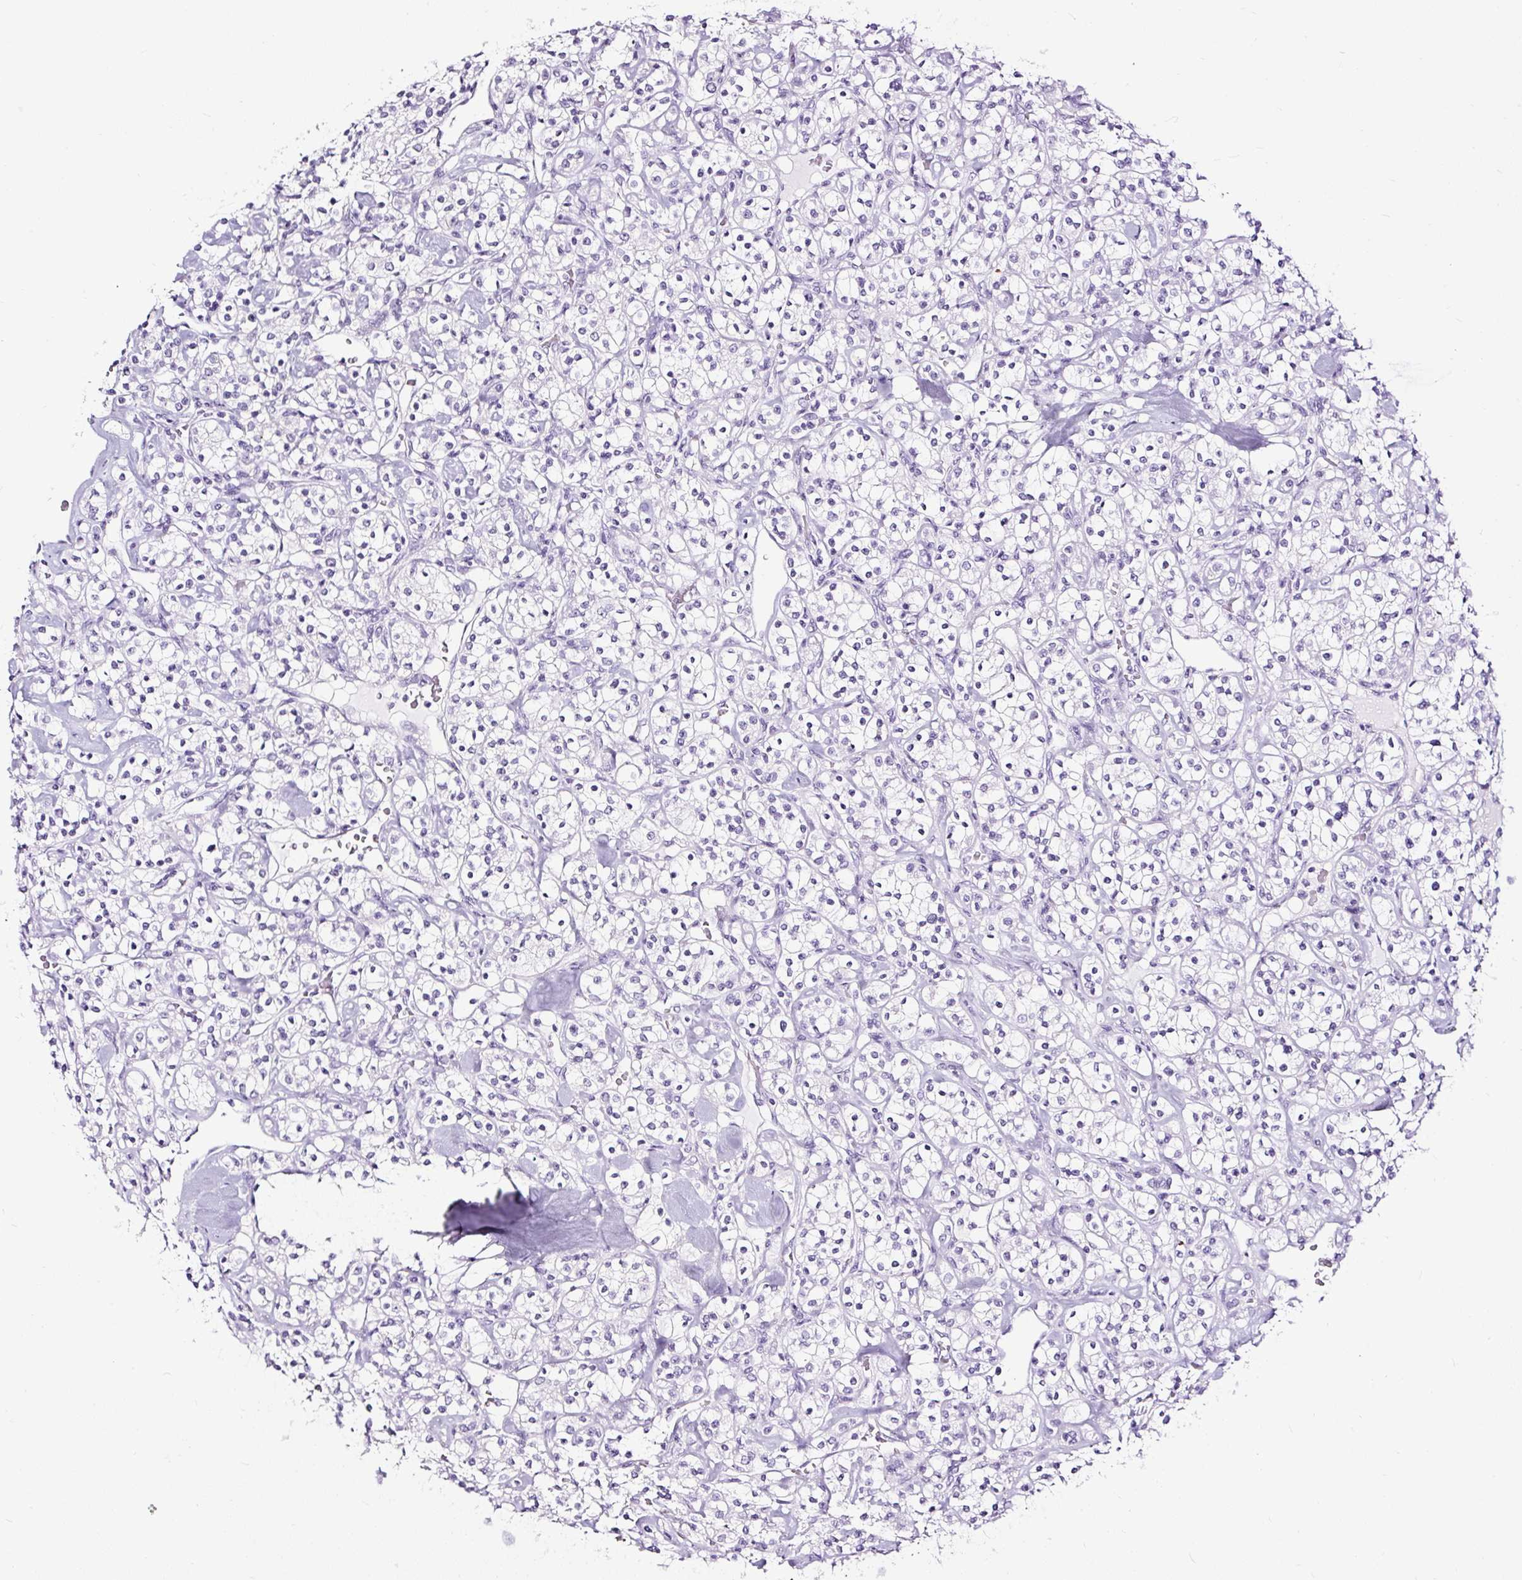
{"staining": {"intensity": "negative", "quantity": "none", "location": "none"}, "tissue": "renal cancer", "cell_type": "Tumor cells", "image_type": "cancer", "snomed": [{"axis": "morphology", "description": "Adenocarcinoma, NOS"}, {"axis": "topography", "description": "Kidney"}], "caption": "High magnification brightfield microscopy of adenocarcinoma (renal) stained with DAB (brown) and counterstained with hematoxylin (blue): tumor cells show no significant positivity.", "gene": "NPHS2", "patient": {"sex": "male", "age": 77}}